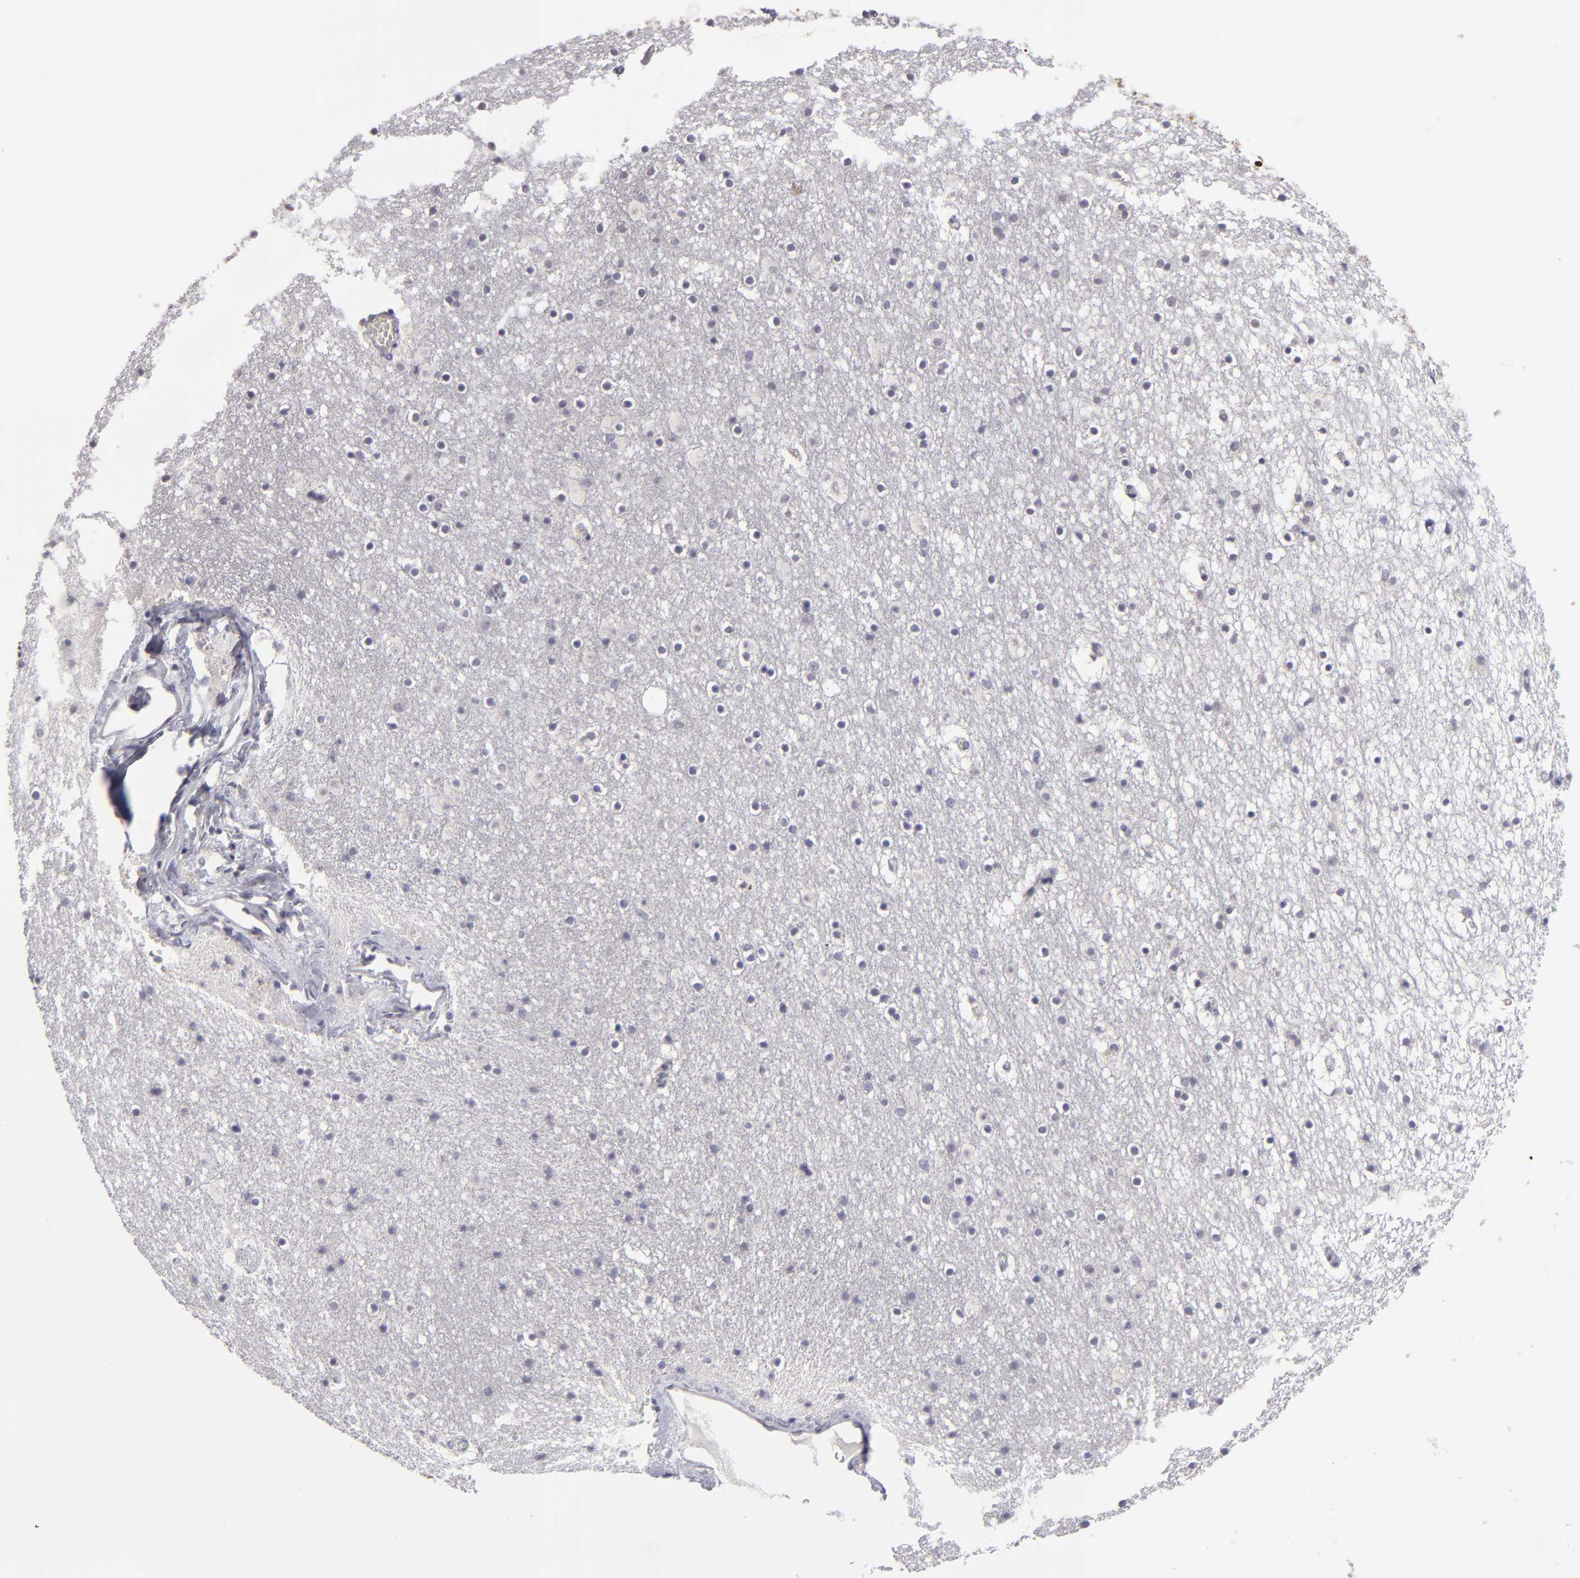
{"staining": {"intensity": "negative", "quantity": "none", "location": "none"}, "tissue": "caudate", "cell_type": "Glial cells", "image_type": "normal", "snomed": [{"axis": "morphology", "description": "Normal tissue, NOS"}, {"axis": "topography", "description": "Lateral ventricle wall"}], "caption": "Photomicrograph shows no protein positivity in glial cells of benign caudate. (DAB (3,3'-diaminobenzidine) immunohistochemistry (IHC) visualized using brightfield microscopy, high magnification).", "gene": "ZNF175", "patient": {"sex": "male", "age": 45}}